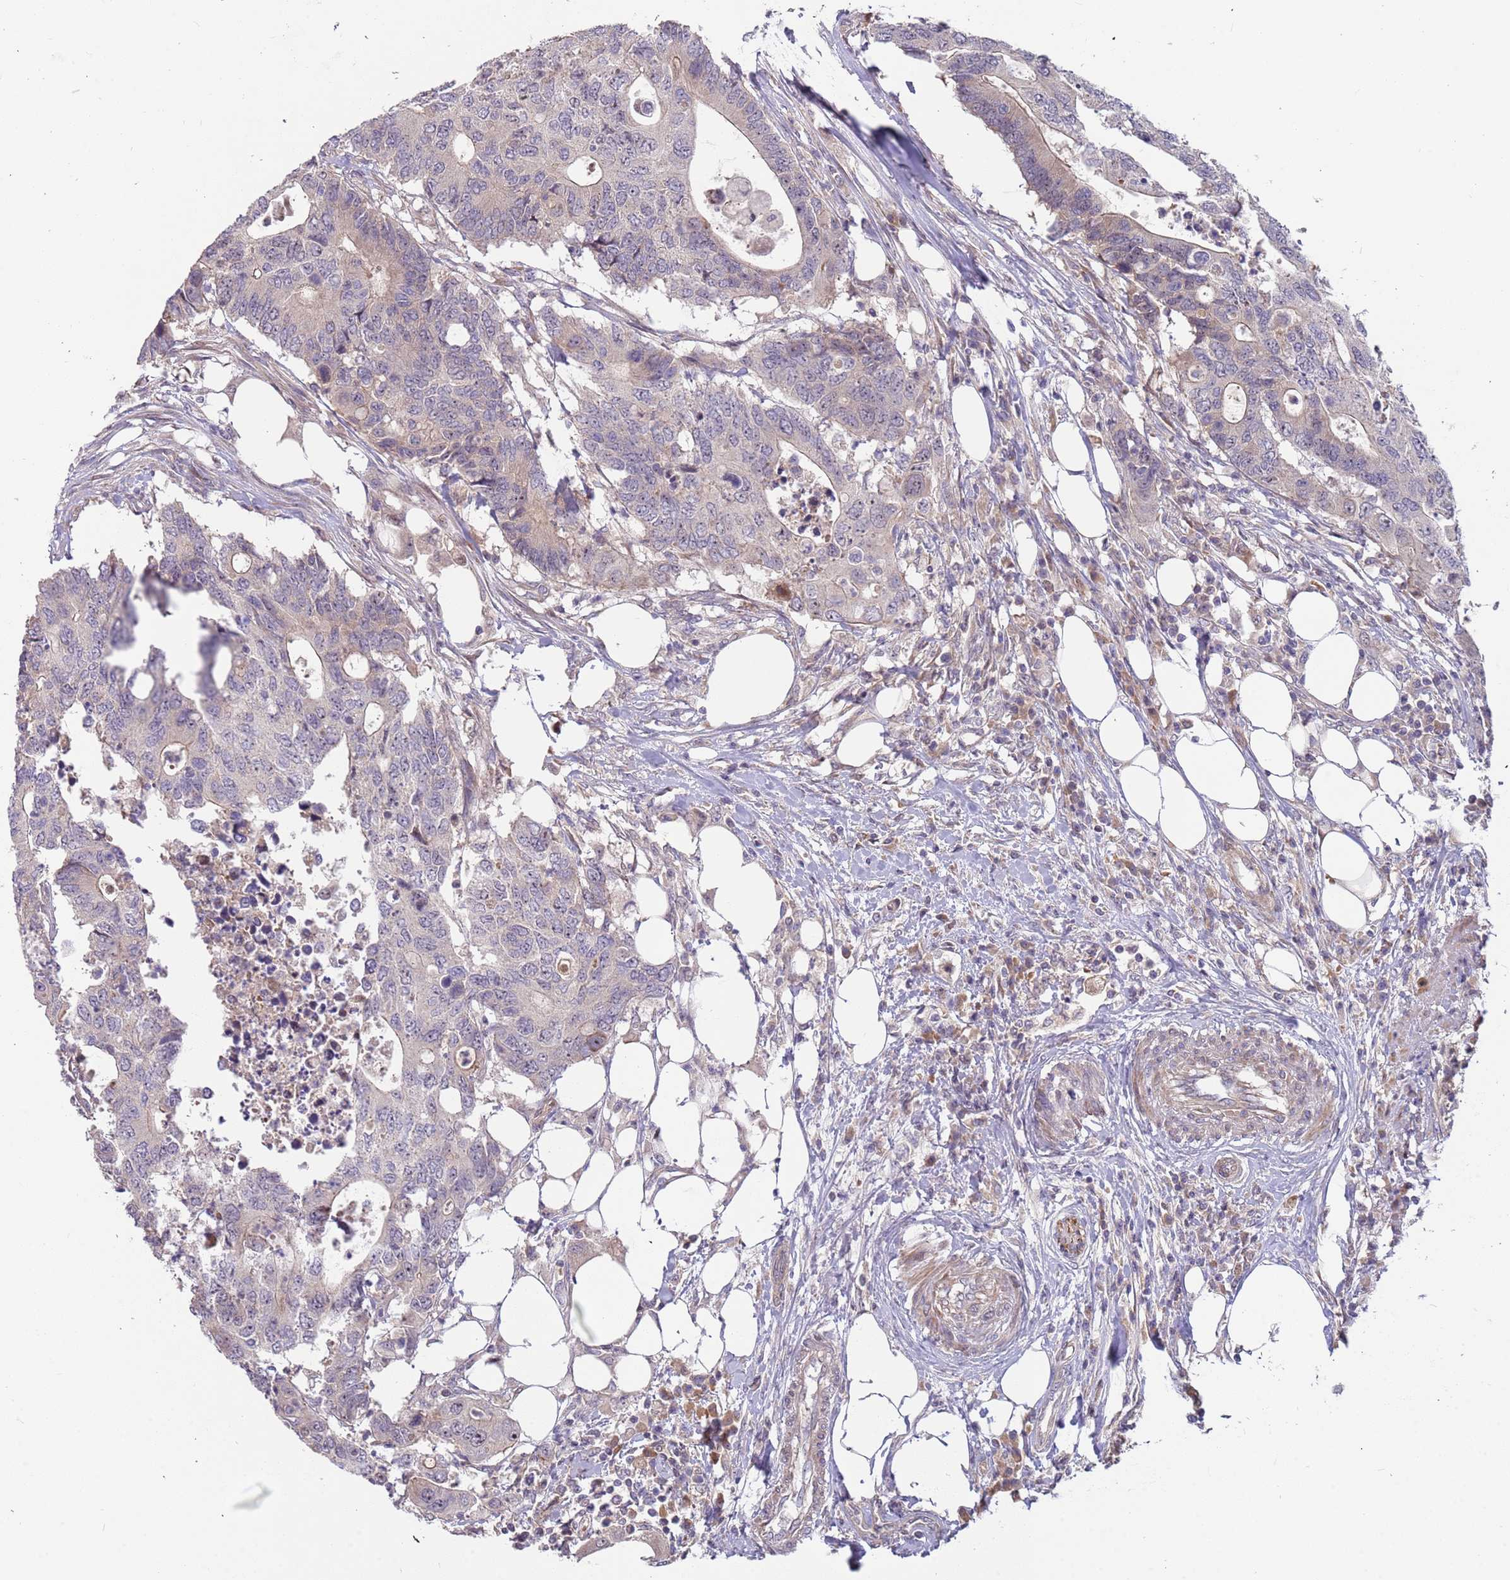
{"staining": {"intensity": "negative", "quantity": "none", "location": "none"}, "tissue": "colorectal cancer", "cell_type": "Tumor cells", "image_type": "cancer", "snomed": [{"axis": "morphology", "description": "Adenocarcinoma, NOS"}, {"axis": "topography", "description": "Colon"}], "caption": "Human colorectal cancer stained for a protein using IHC displays no positivity in tumor cells.", "gene": "TRAPPC6B", "patient": {"sex": "male", "age": 71}}